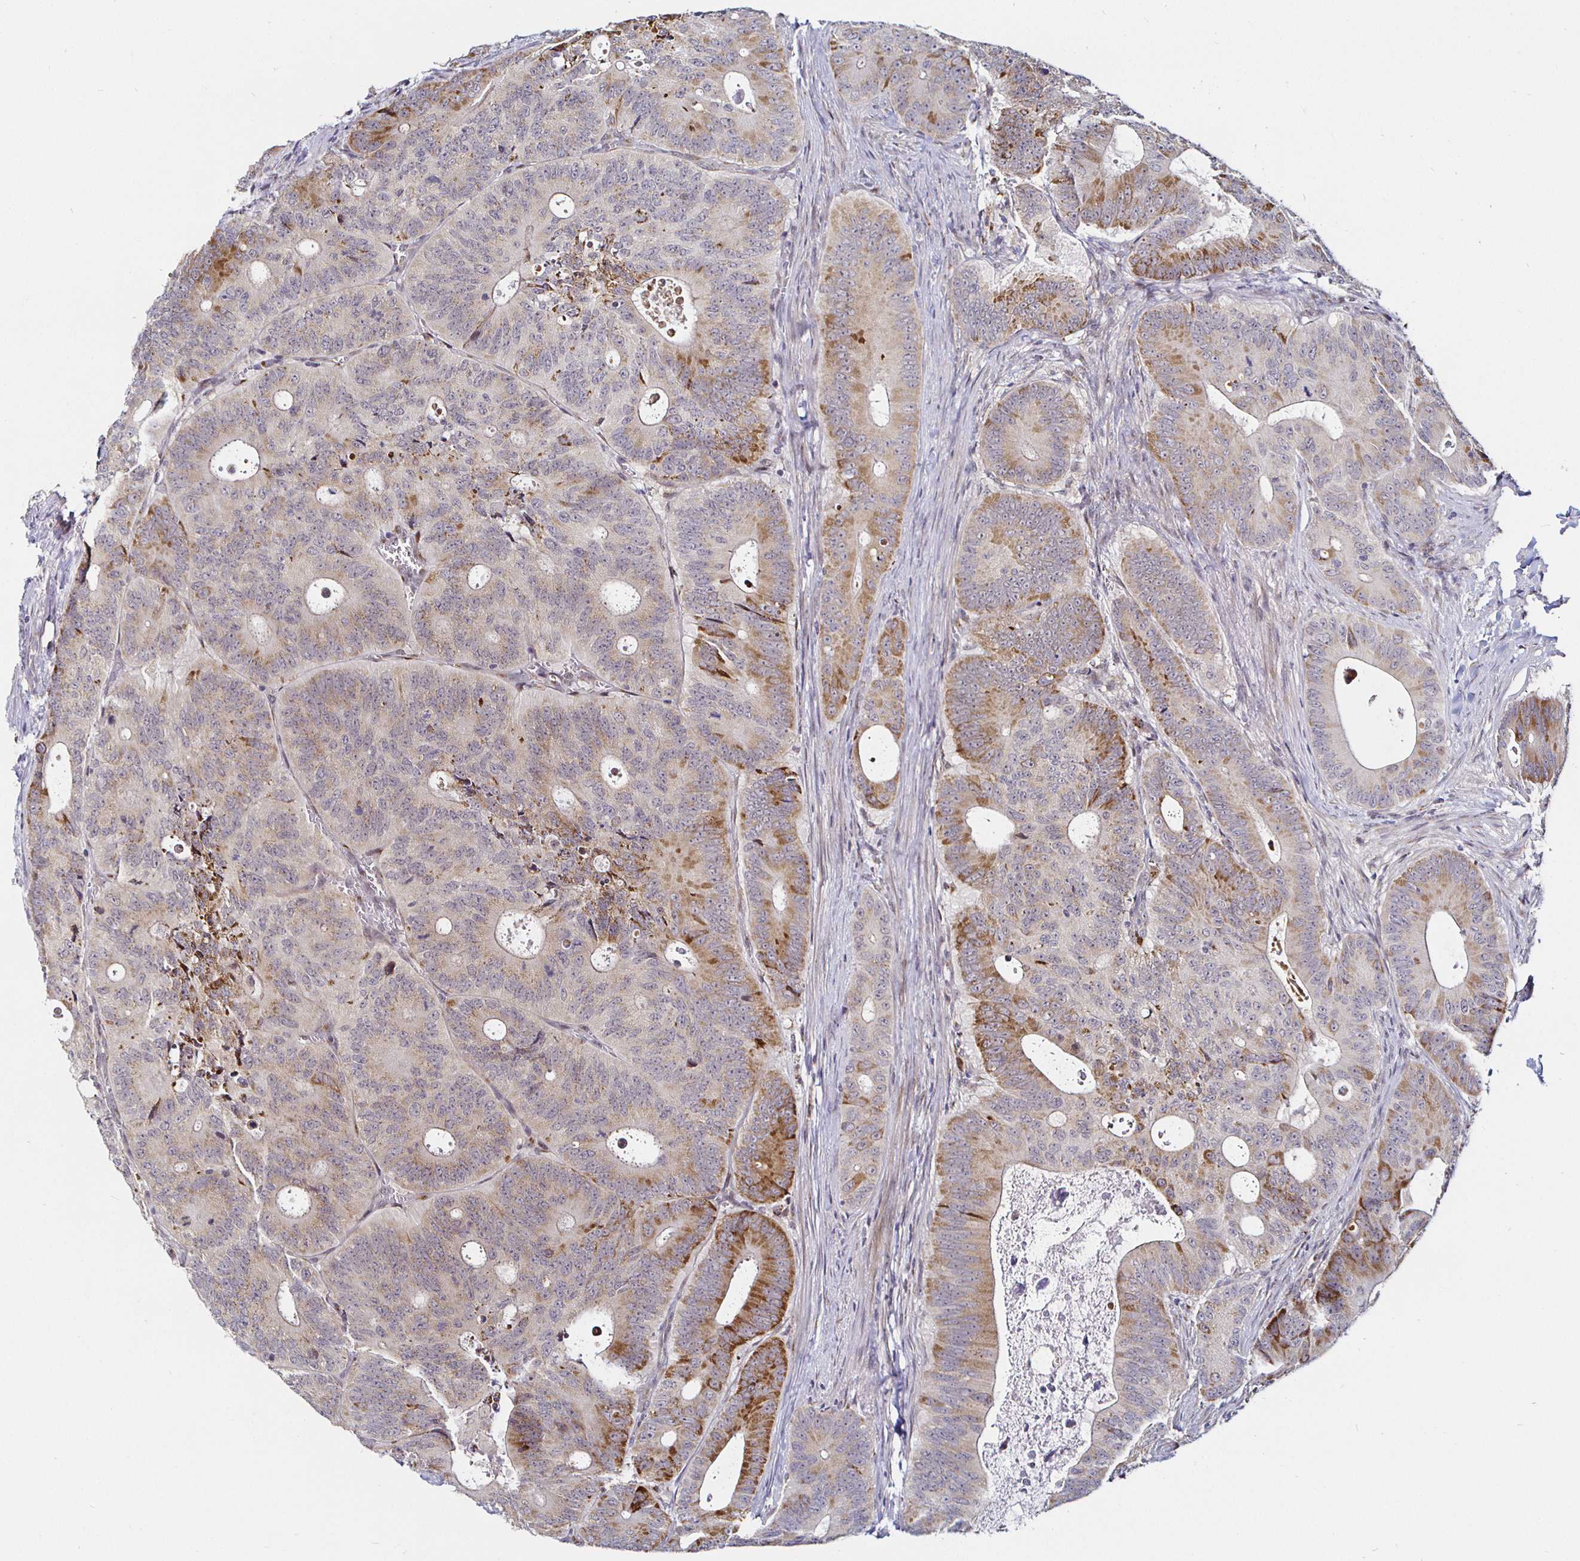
{"staining": {"intensity": "moderate", "quantity": "25%-75%", "location": "cytoplasmic/membranous"}, "tissue": "colorectal cancer", "cell_type": "Tumor cells", "image_type": "cancer", "snomed": [{"axis": "morphology", "description": "Adenocarcinoma, NOS"}, {"axis": "topography", "description": "Colon"}], "caption": "Colorectal cancer stained with a brown dye reveals moderate cytoplasmic/membranous positive positivity in approximately 25%-75% of tumor cells.", "gene": "ATG3", "patient": {"sex": "male", "age": 62}}